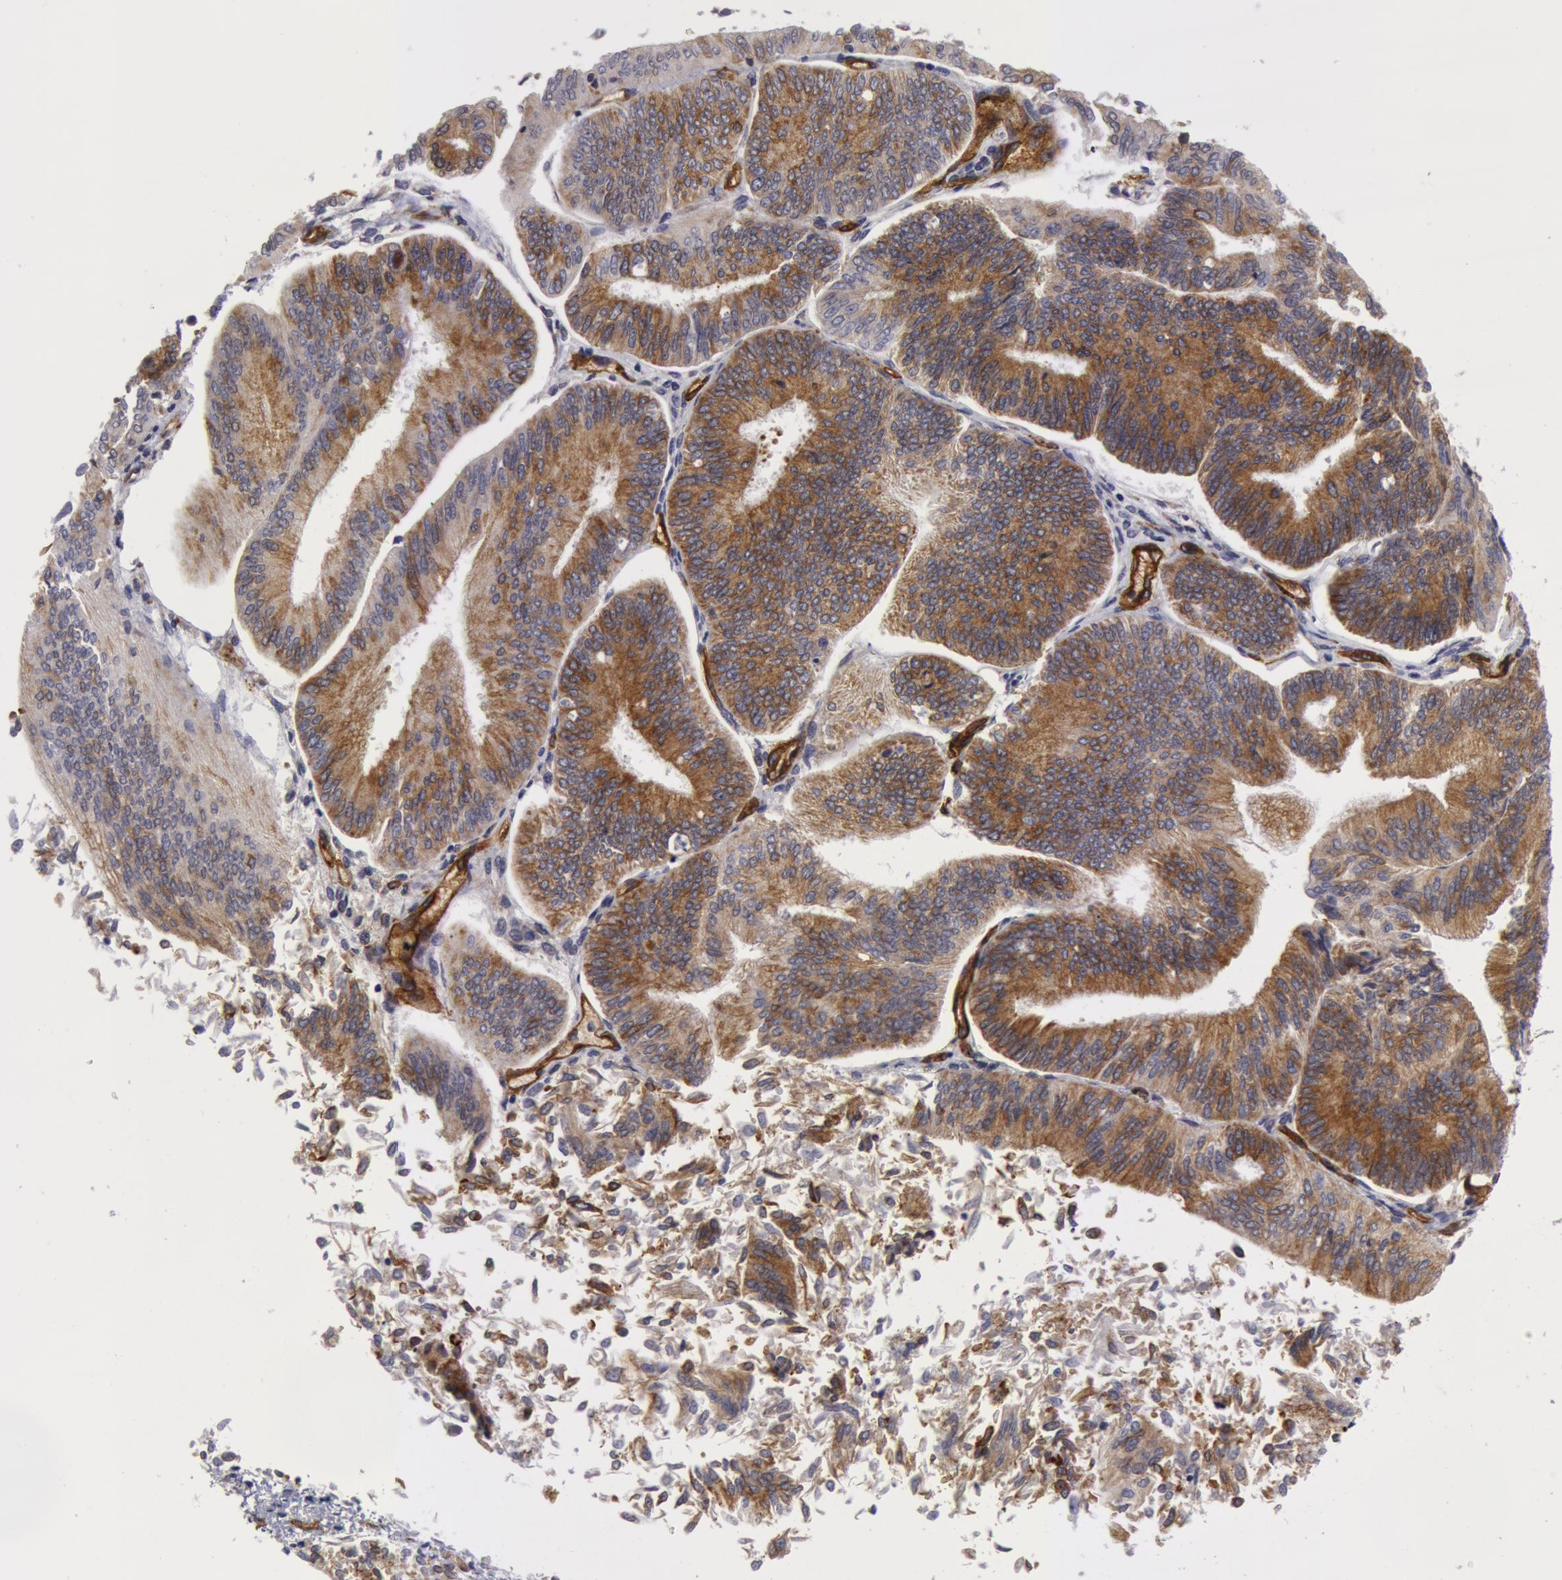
{"staining": {"intensity": "moderate", "quantity": ">75%", "location": "cytoplasmic/membranous"}, "tissue": "endometrial cancer", "cell_type": "Tumor cells", "image_type": "cancer", "snomed": [{"axis": "morphology", "description": "Adenocarcinoma, NOS"}, {"axis": "topography", "description": "Endometrium"}], "caption": "A medium amount of moderate cytoplasmic/membranous staining is seen in approximately >75% of tumor cells in endometrial adenocarcinoma tissue.", "gene": "IL23A", "patient": {"sex": "female", "age": 55}}